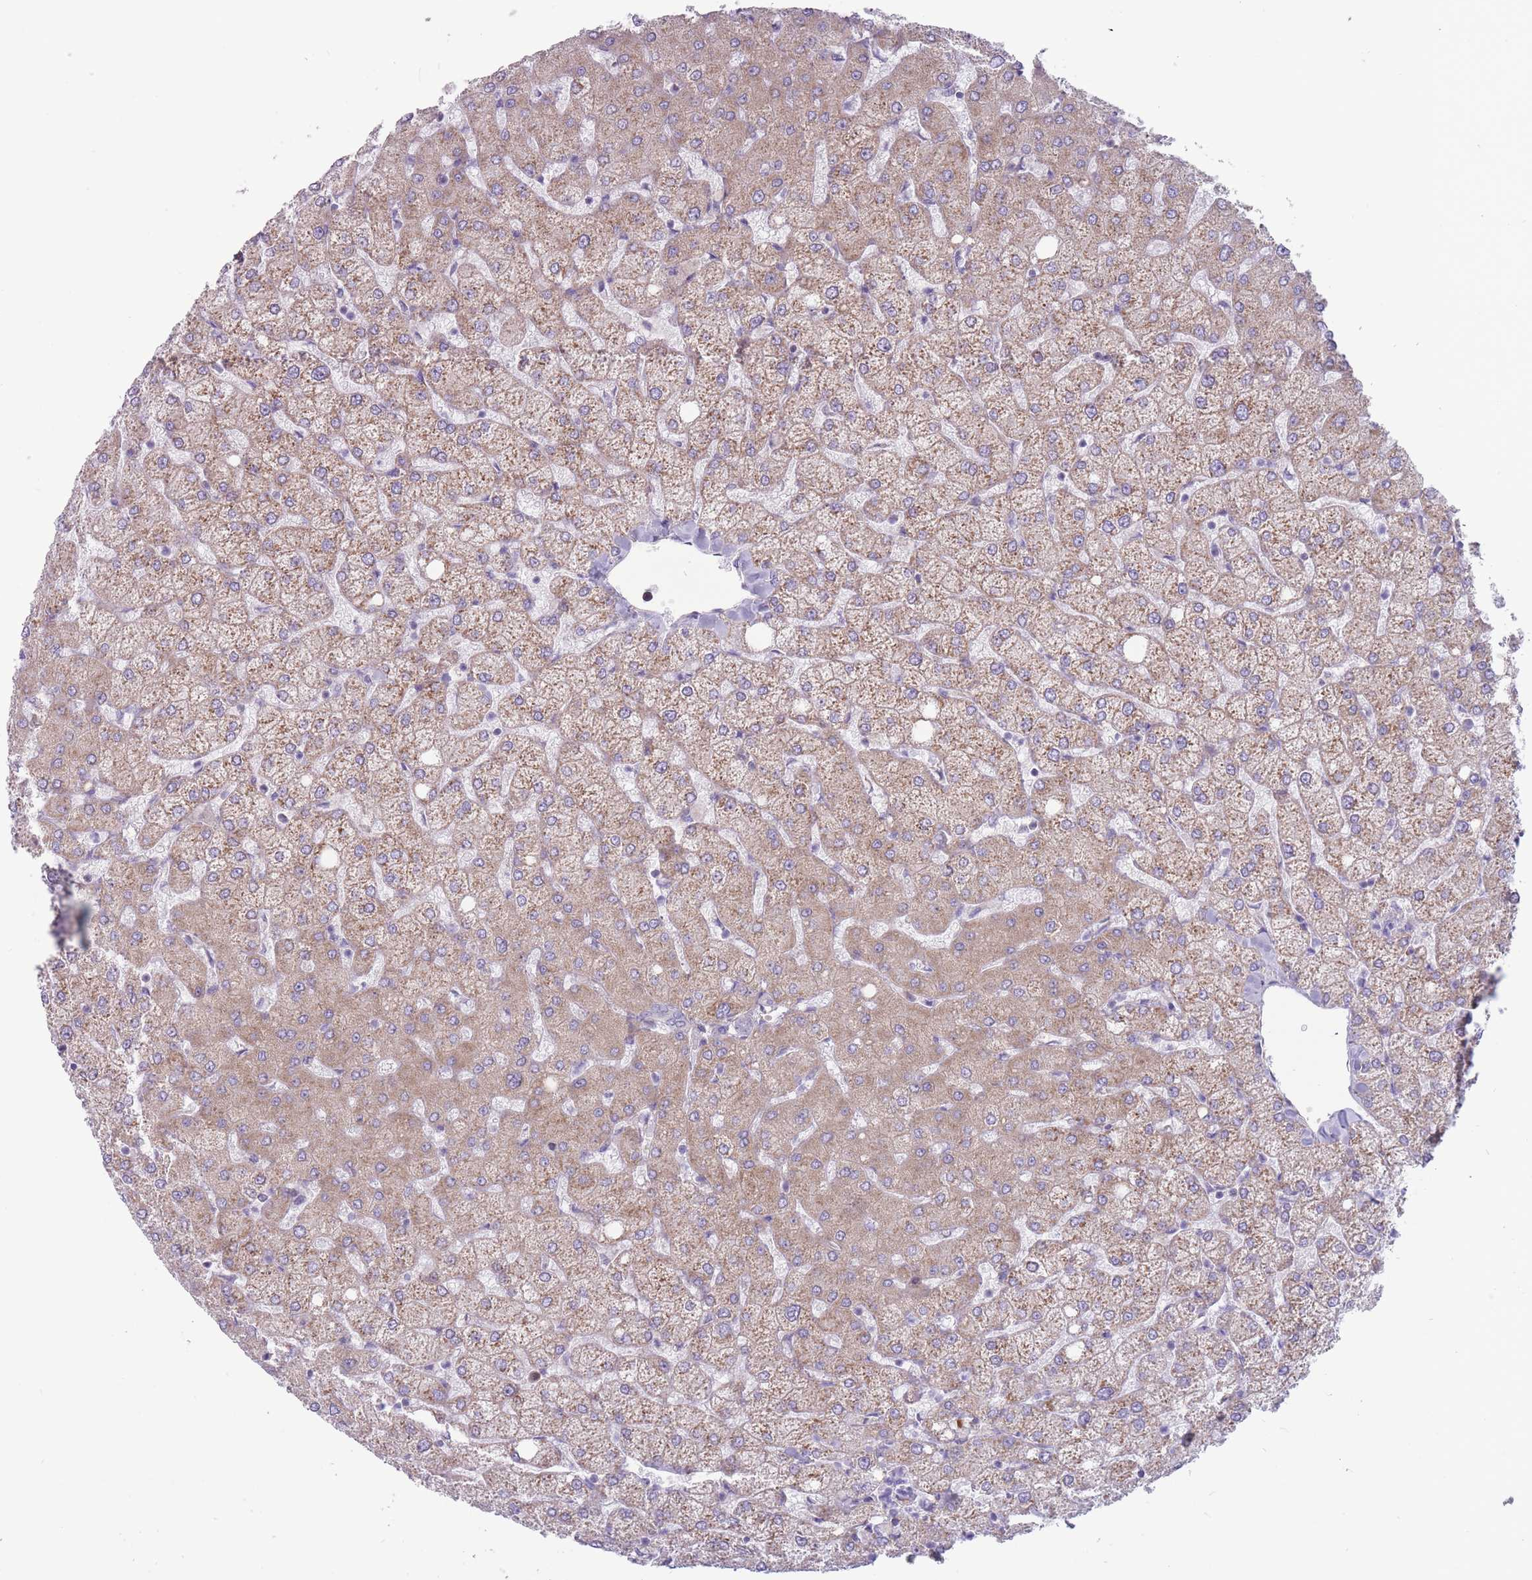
{"staining": {"intensity": "negative", "quantity": "none", "location": "none"}, "tissue": "liver", "cell_type": "Cholangiocytes", "image_type": "normal", "snomed": [{"axis": "morphology", "description": "Normal tissue, NOS"}, {"axis": "topography", "description": "Liver"}], "caption": "This micrograph is of benign liver stained with immunohistochemistry to label a protein in brown with the nuclei are counter-stained blue. There is no positivity in cholangiocytes.", "gene": "RPL18", "patient": {"sex": "female", "age": 54}}